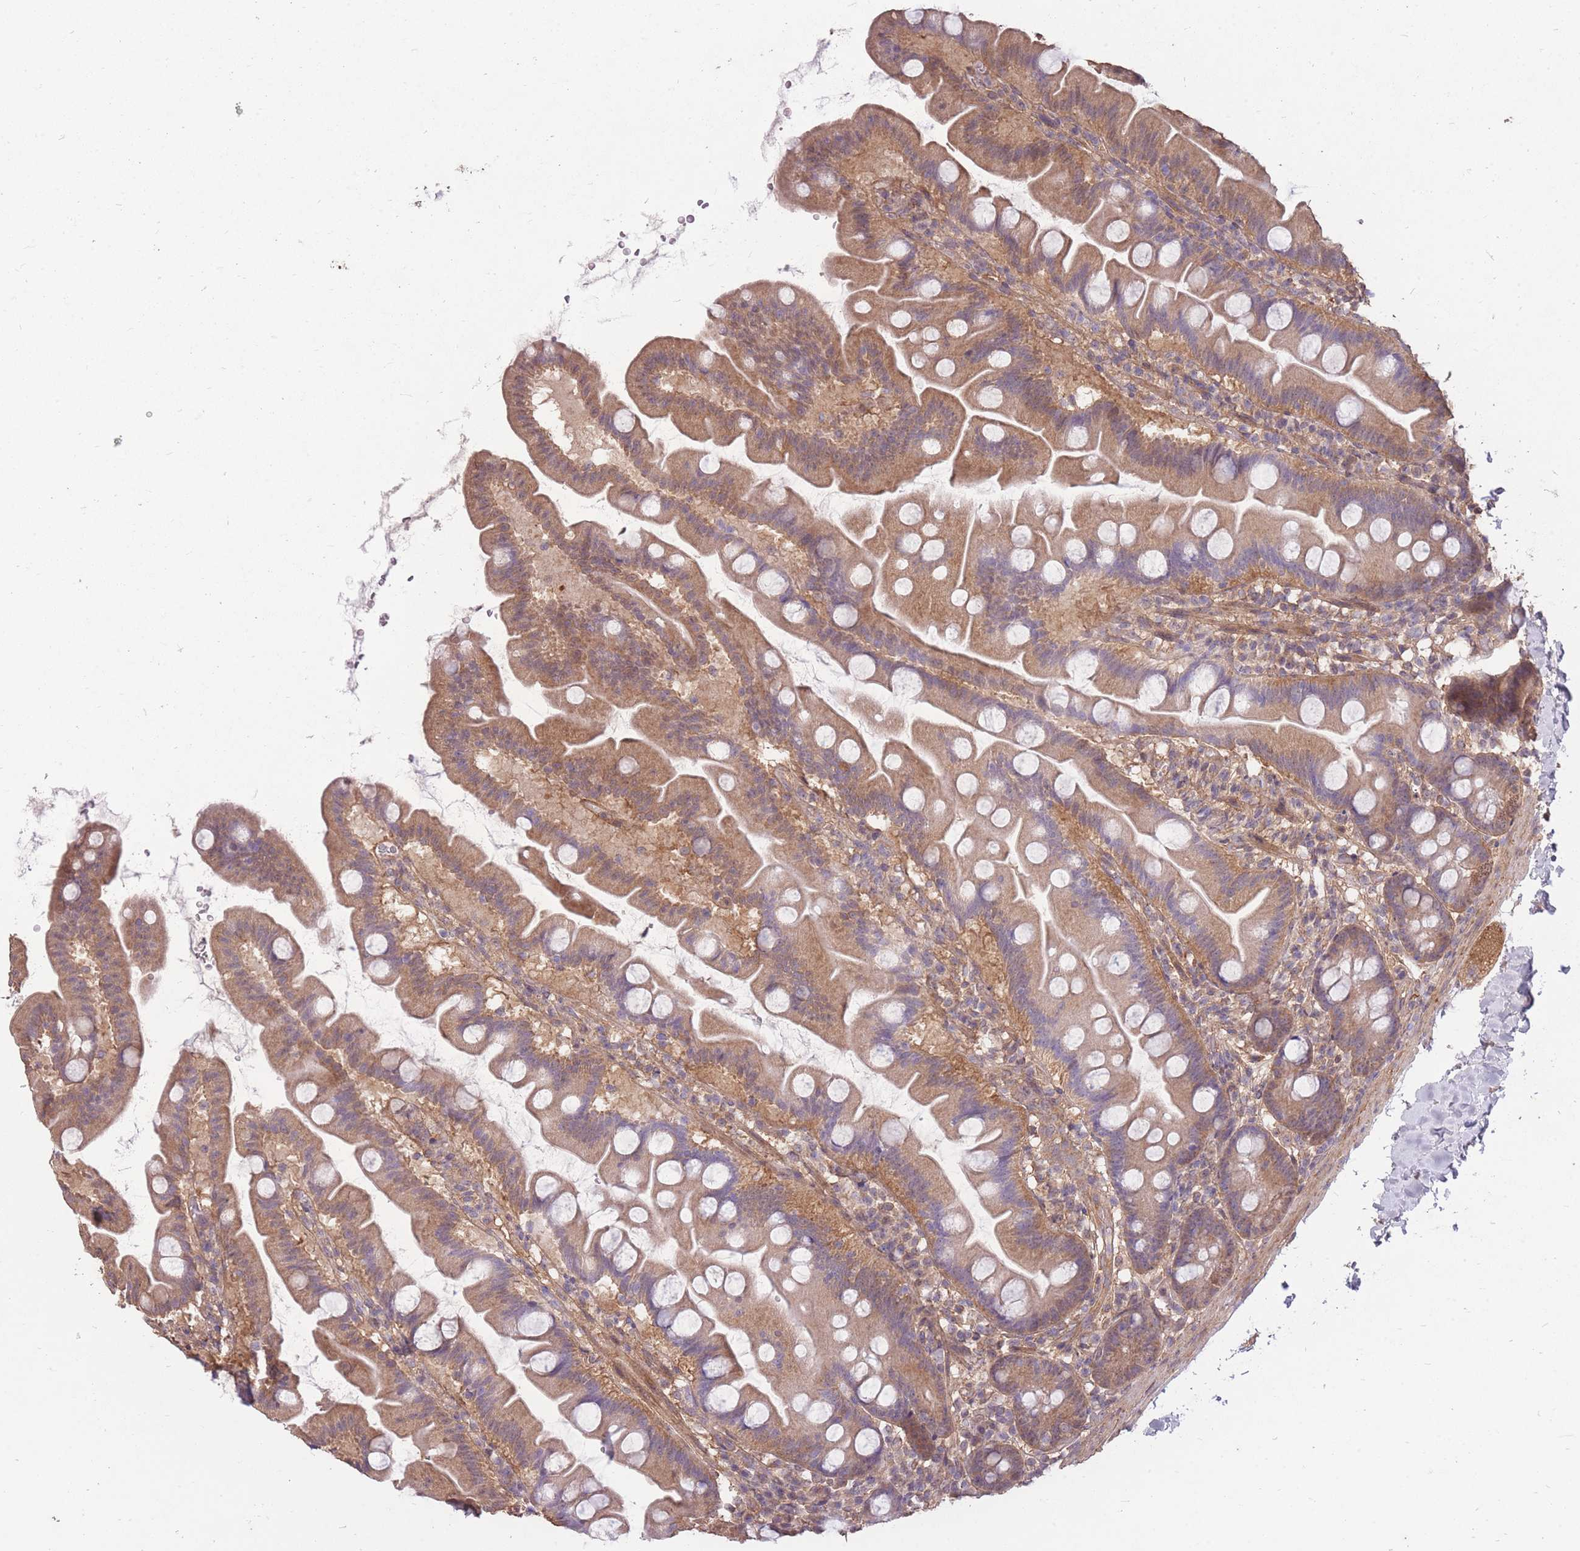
{"staining": {"intensity": "moderate", "quantity": ">75%", "location": "cytoplasmic/membranous"}, "tissue": "small intestine", "cell_type": "Glandular cells", "image_type": "normal", "snomed": [{"axis": "morphology", "description": "Normal tissue, NOS"}, {"axis": "topography", "description": "Small intestine"}], "caption": "Unremarkable small intestine was stained to show a protein in brown. There is medium levels of moderate cytoplasmic/membranous staining in about >75% of glandular cells. (Stains: DAB (3,3'-diaminobenzidine) in brown, nuclei in blue, Microscopy: brightfield microscopy at high magnification).", "gene": "DYNC1LI2", "patient": {"sex": "female", "age": 68}}